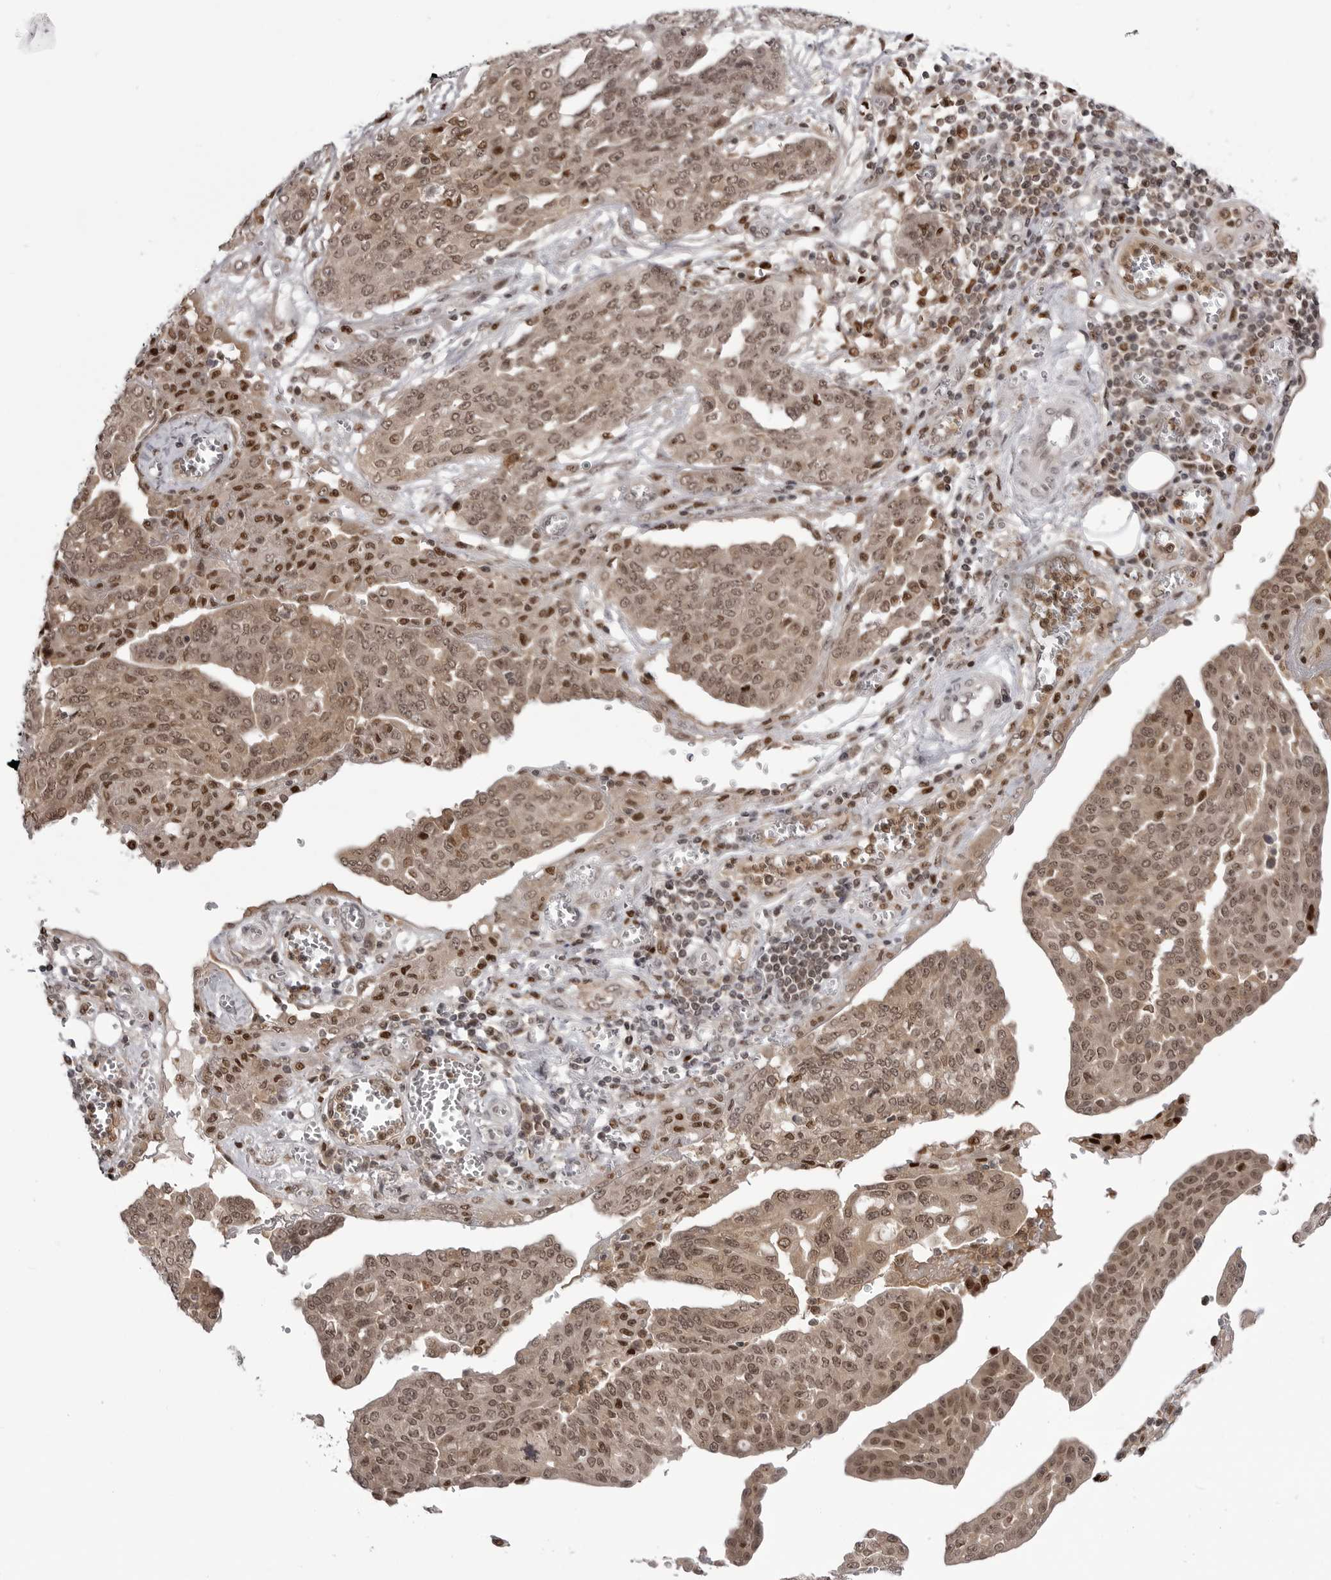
{"staining": {"intensity": "moderate", "quantity": ">75%", "location": "cytoplasmic/membranous,nuclear"}, "tissue": "ovarian cancer", "cell_type": "Tumor cells", "image_type": "cancer", "snomed": [{"axis": "morphology", "description": "Cystadenocarcinoma, serous, NOS"}, {"axis": "topography", "description": "Soft tissue"}, {"axis": "topography", "description": "Ovary"}], "caption": "Human ovarian cancer (serous cystadenocarcinoma) stained with a protein marker exhibits moderate staining in tumor cells.", "gene": "PTK2B", "patient": {"sex": "female", "age": 57}}